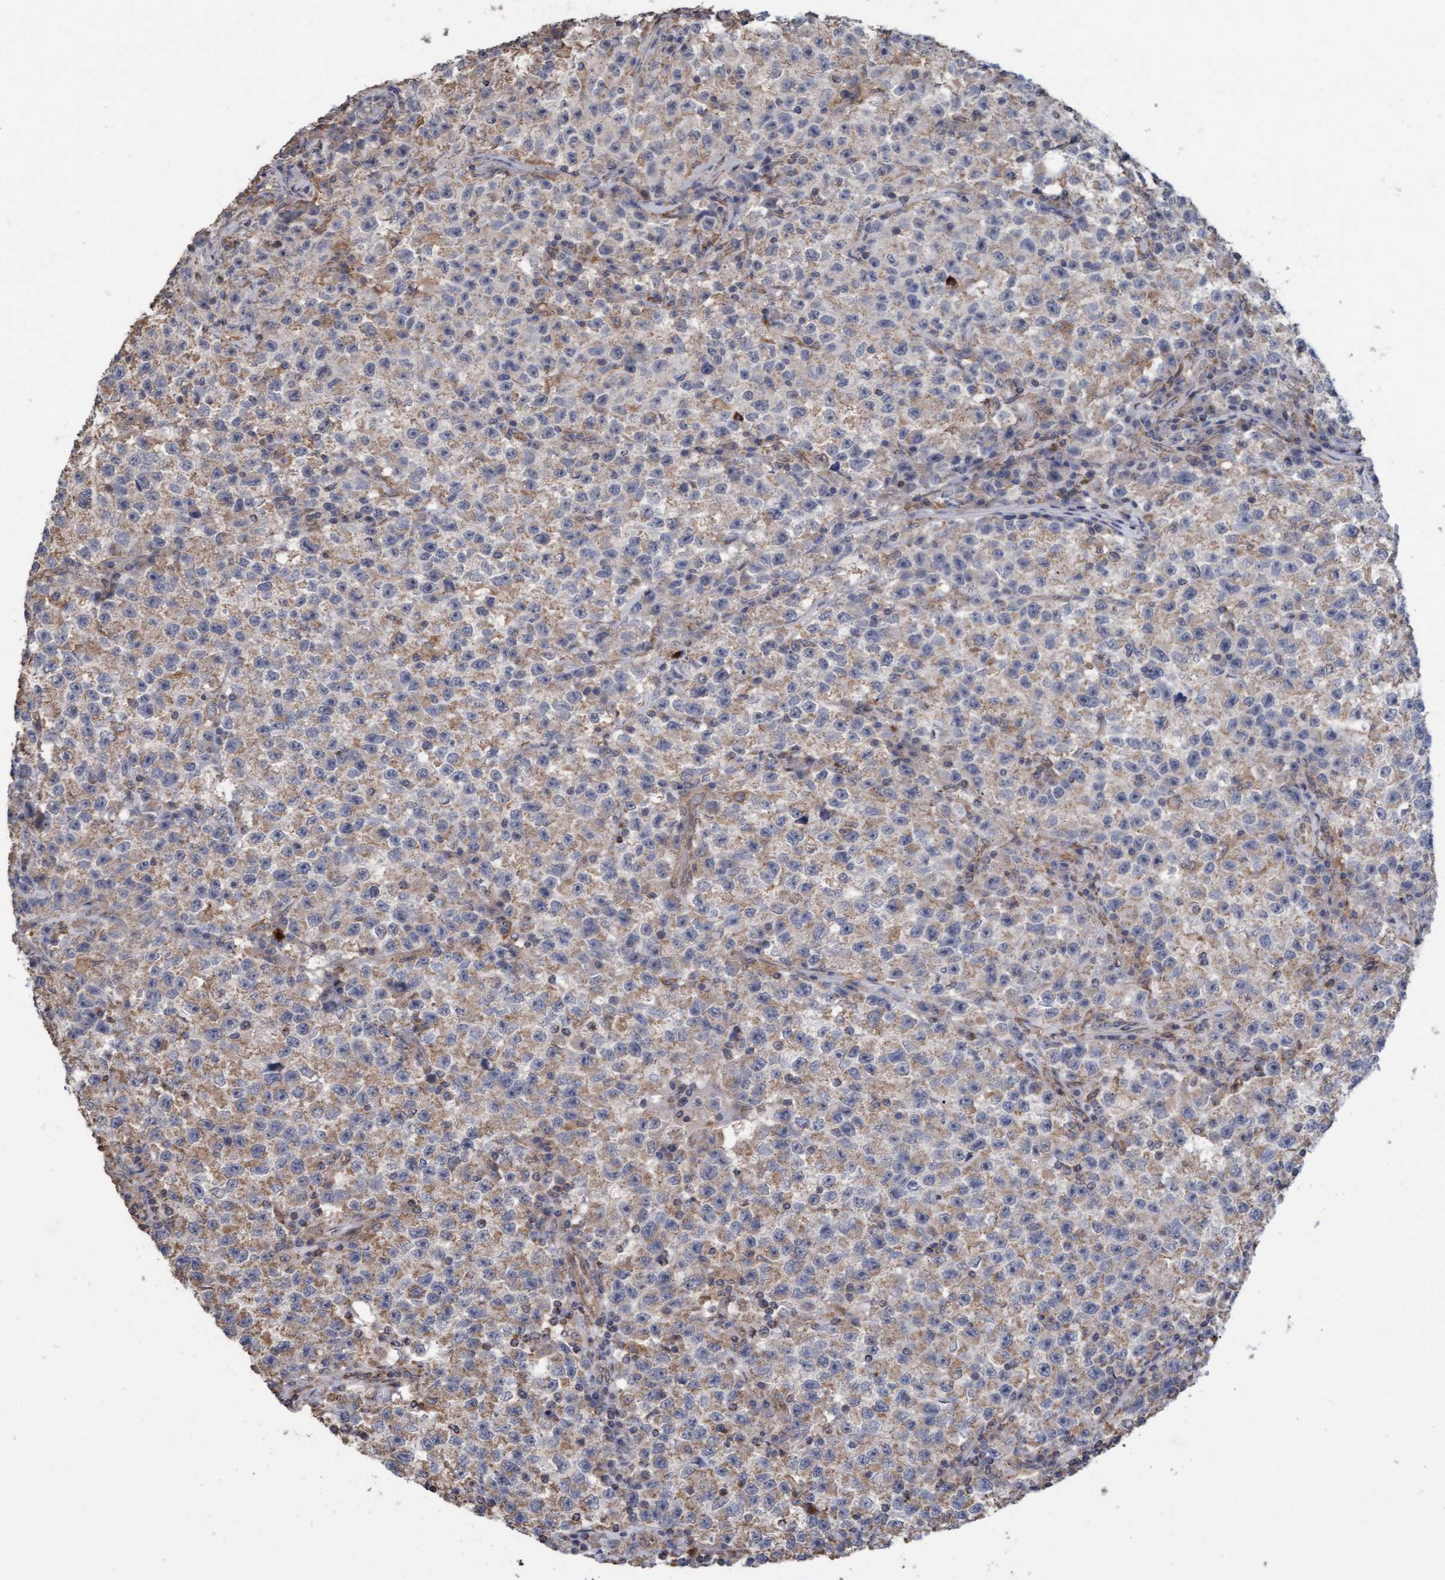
{"staining": {"intensity": "weak", "quantity": "25%-75%", "location": "cytoplasmic/membranous"}, "tissue": "testis cancer", "cell_type": "Tumor cells", "image_type": "cancer", "snomed": [{"axis": "morphology", "description": "Seminoma, NOS"}, {"axis": "topography", "description": "Testis"}], "caption": "Brown immunohistochemical staining in human testis cancer displays weak cytoplasmic/membranous staining in about 25%-75% of tumor cells. The staining was performed using DAB, with brown indicating positive protein expression. Nuclei are stained blue with hematoxylin.", "gene": "MGLL", "patient": {"sex": "male", "age": 22}}